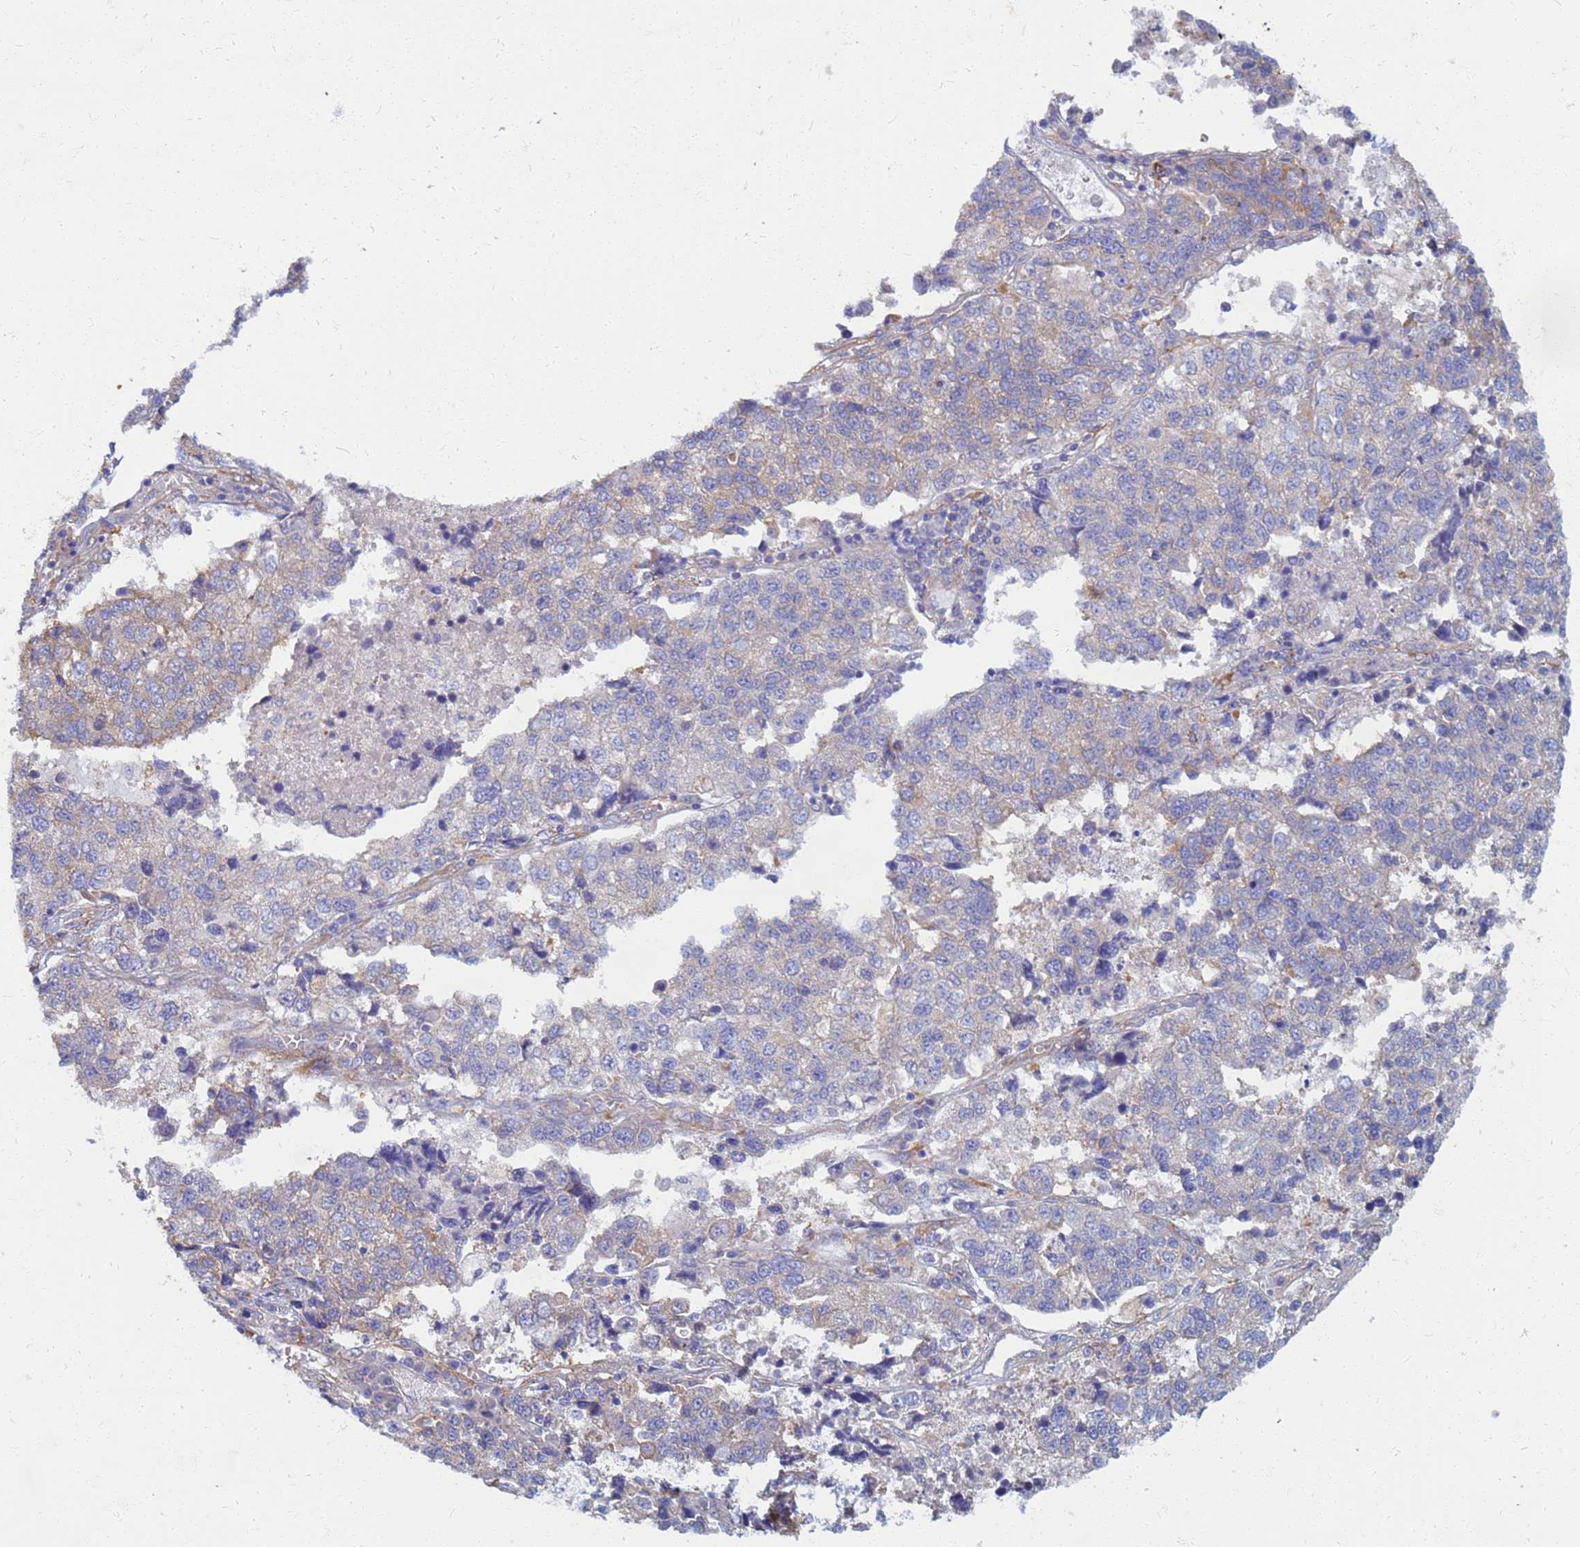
{"staining": {"intensity": "weak", "quantity": "25%-75%", "location": "cytoplasmic/membranous"}, "tissue": "lung cancer", "cell_type": "Tumor cells", "image_type": "cancer", "snomed": [{"axis": "morphology", "description": "Adenocarcinoma, NOS"}, {"axis": "topography", "description": "Lung"}], "caption": "Immunohistochemistry of lung adenocarcinoma shows low levels of weak cytoplasmic/membranous positivity in about 25%-75% of tumor cells.", "gene": "EEA1", "patient": {"sex": "male", "age": 49}}